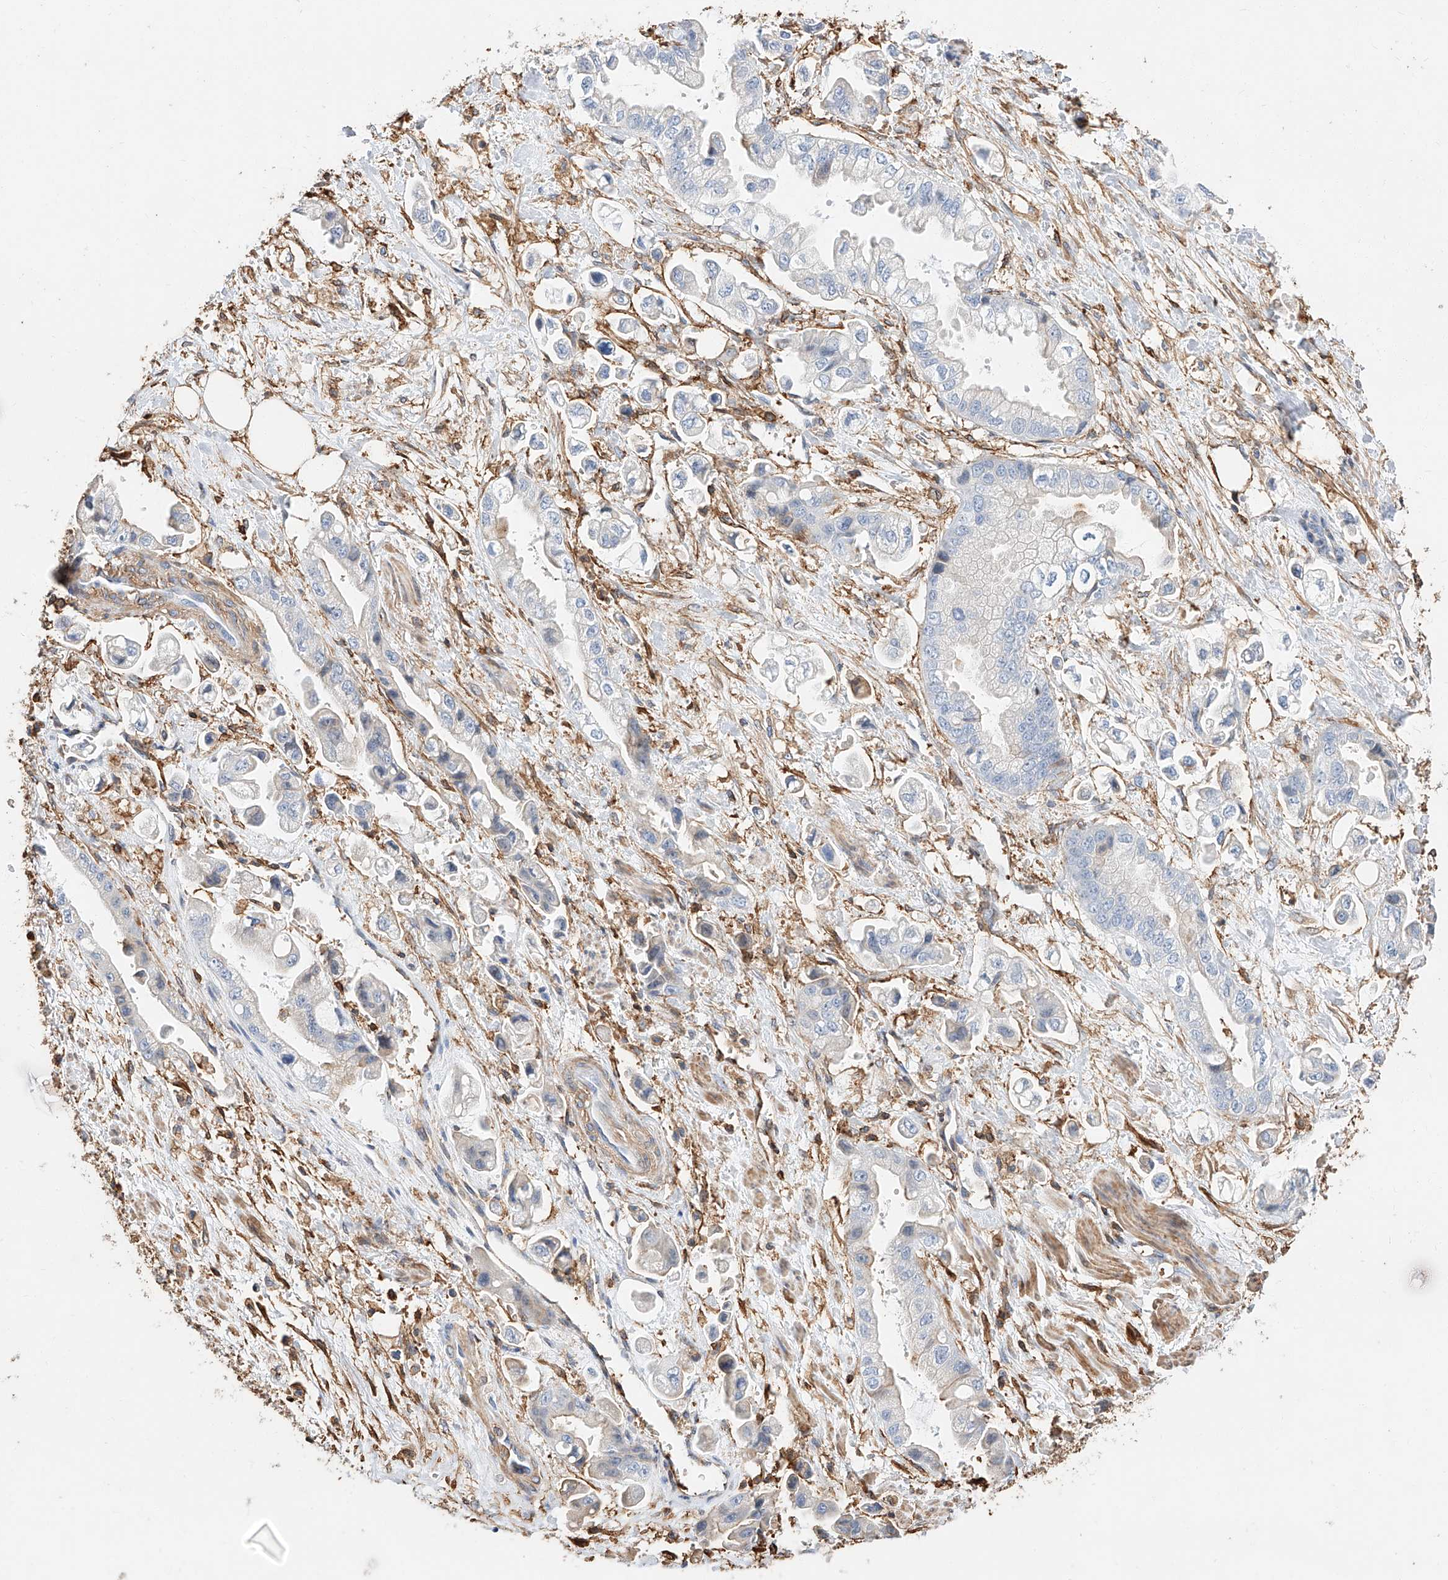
{"staining": {"intensity": "negative", "quantity": "none", "location": "none"}, "tissue": "stomach cancer", "cell_type": "Tumor cells", "image_type": "cancer", "snomed": [{"axis": "morphology", "description": "Adenocarcinoma, NOS"}, {"axis": "topography", "description": "Stomach"}], "caption": "Protein analysis of adenocarcinoma (stomach) displays no significant positivity in tumor cells.", "gene": "WFS1", "patient": {"sex": "male", "age": 62}}